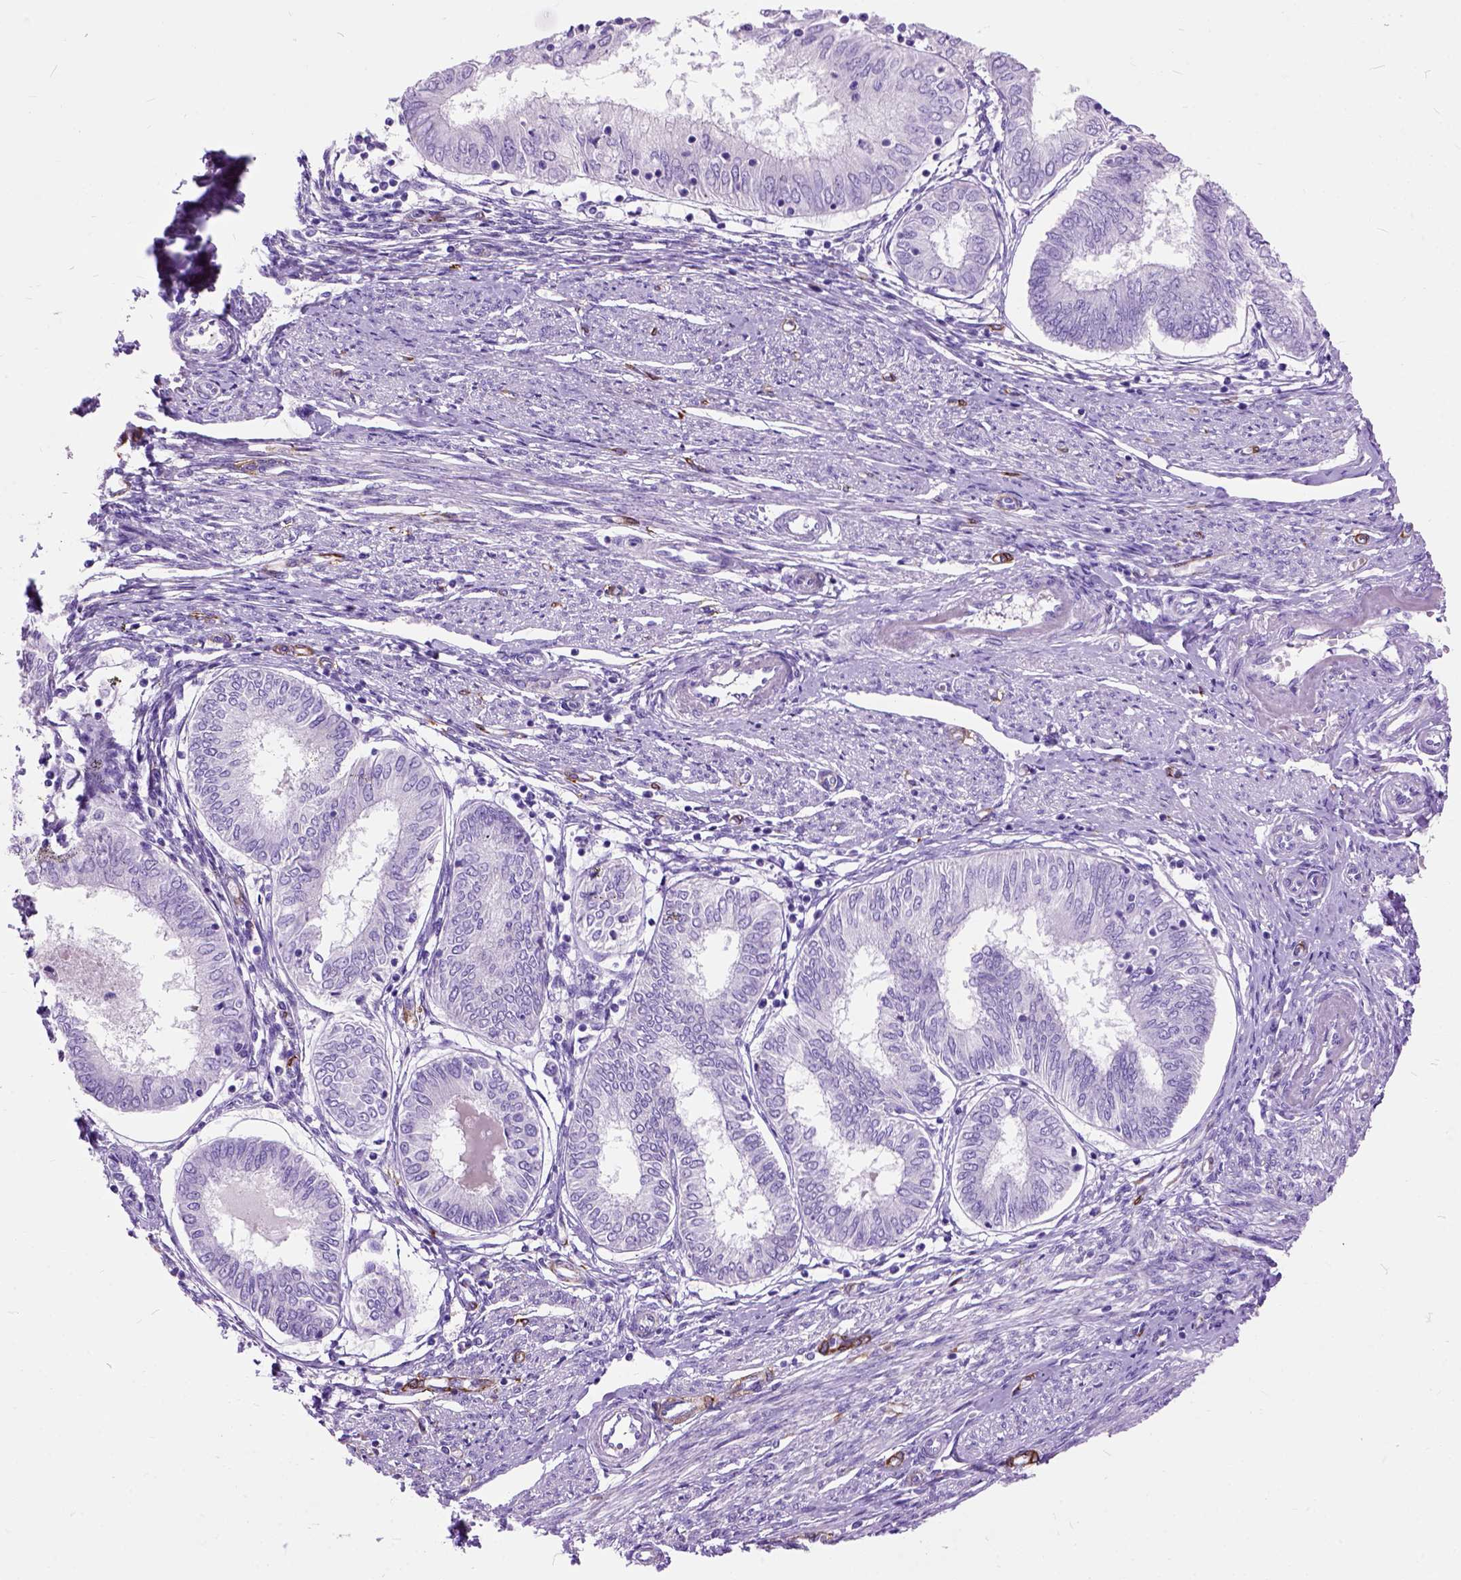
{"staining": {"intensity": "negative", "quantity": "none", "location": "none"}, "tissue": "endometrial cancer", "cell_type": "Tumor cells", "image_type": "cancer", "snomed": [{"axis": "morphology", "description": "Adenocarcinoma, NOS"}, {"axis": "topography", "description": "Endometrium"}], "caption": "Immunohistochemical staining of human adenocarcinoma (endometrial) exhibits no significant expression in tumor cells.", "gene": "MAPT", "patient": {"sex": "female", "age": 68}}